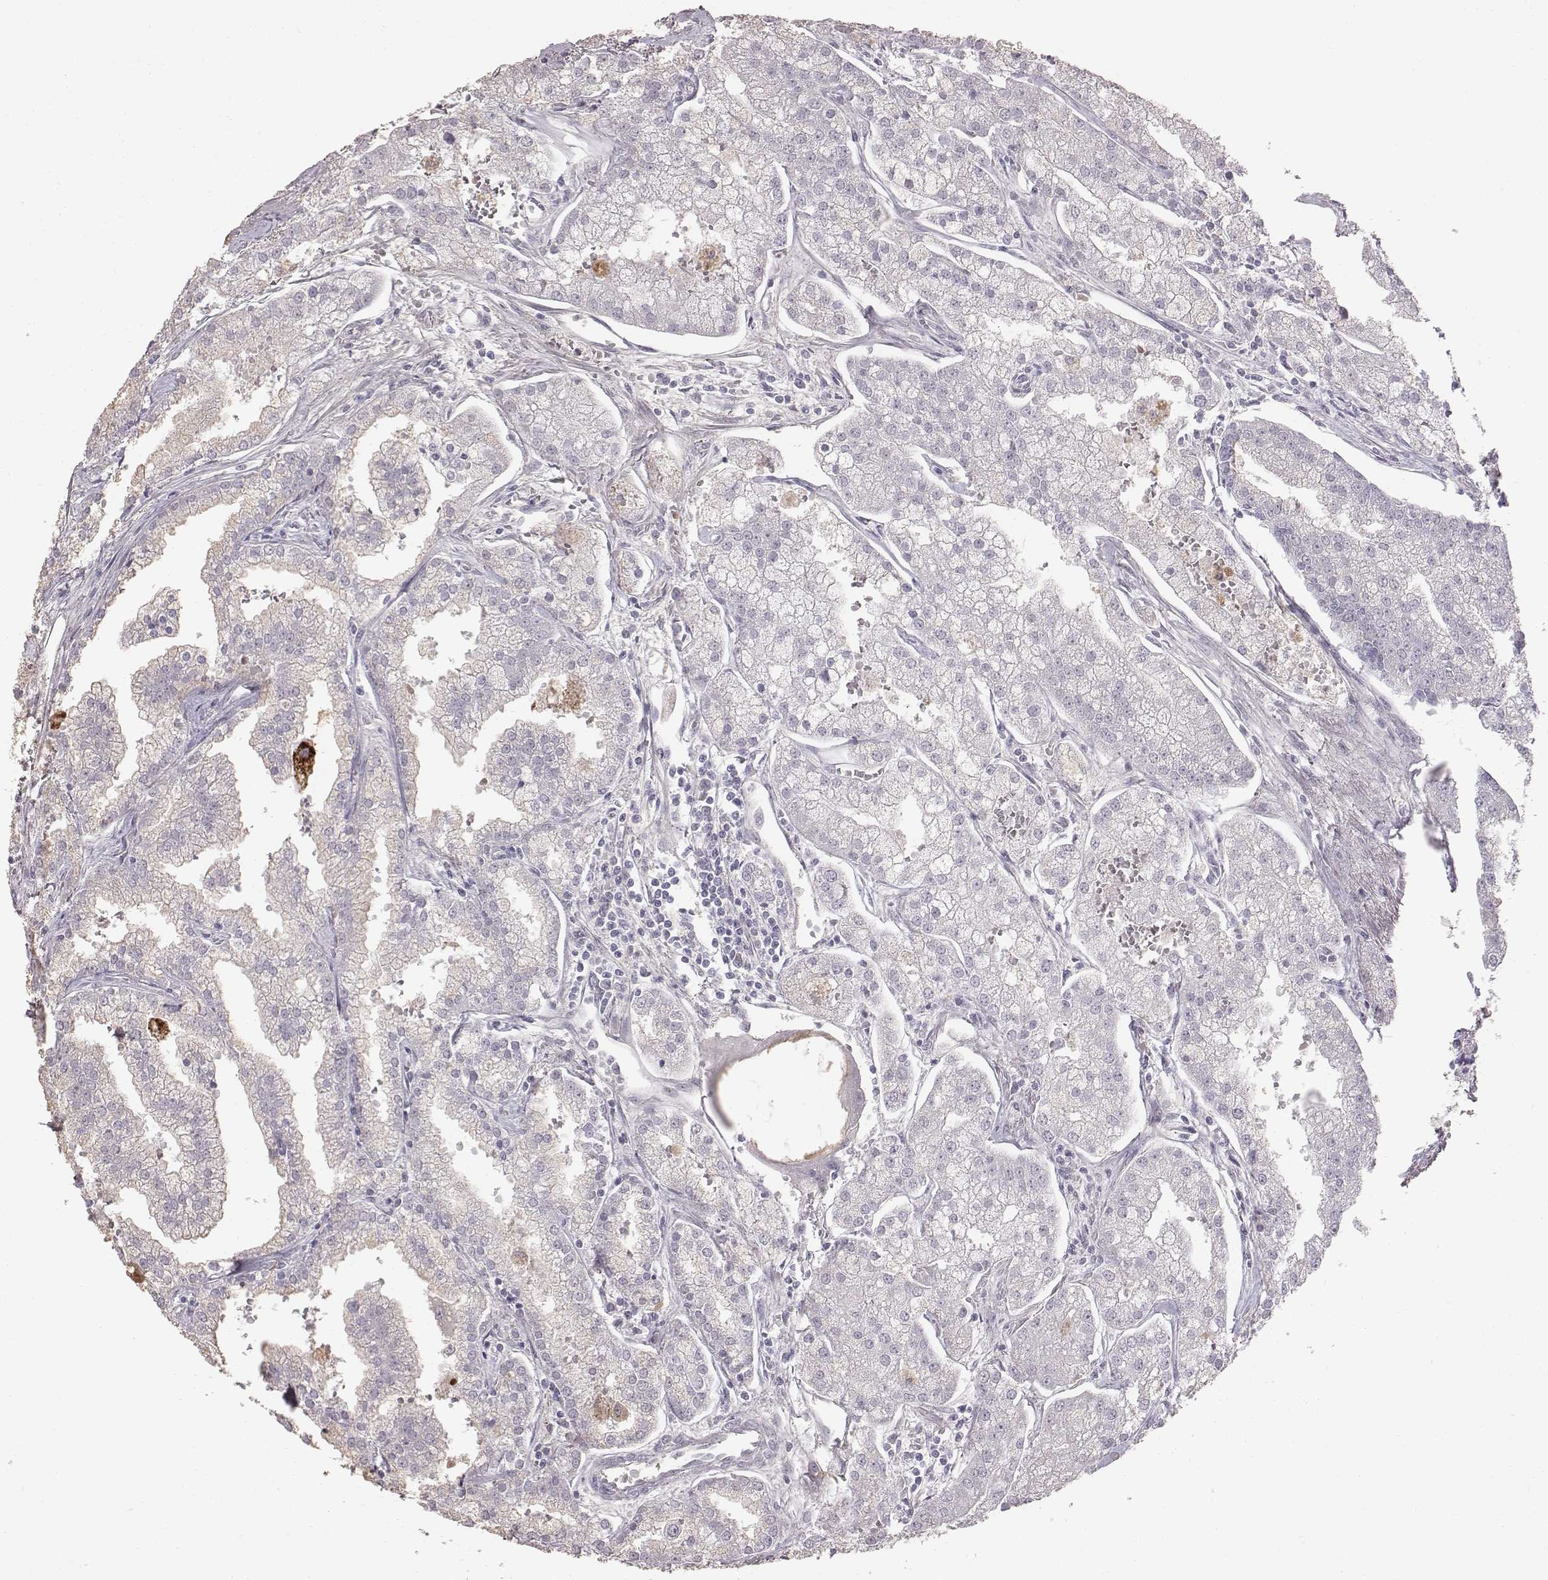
{"staining": {"intensity": "negative", "quantity": "none", "location": "none"}, "tissue": "prostate cancer", "cell_type": "Tumor cells", "image_type": "cancer", "snomed": [{"axis": "morphology", "description": "Adenocarcinoma, NOS"}, {"axis": "topography", "description": "Prostate"}], "caption": "High magnification brightfield microscopy of adenocarcinoma (prostate) stained with DAB (brown) and counterstained with hematoxylin (blue): tumor cells show no significant staining.", "gene": "CFTR", "patient": {"sex": "male", "age": 70}}